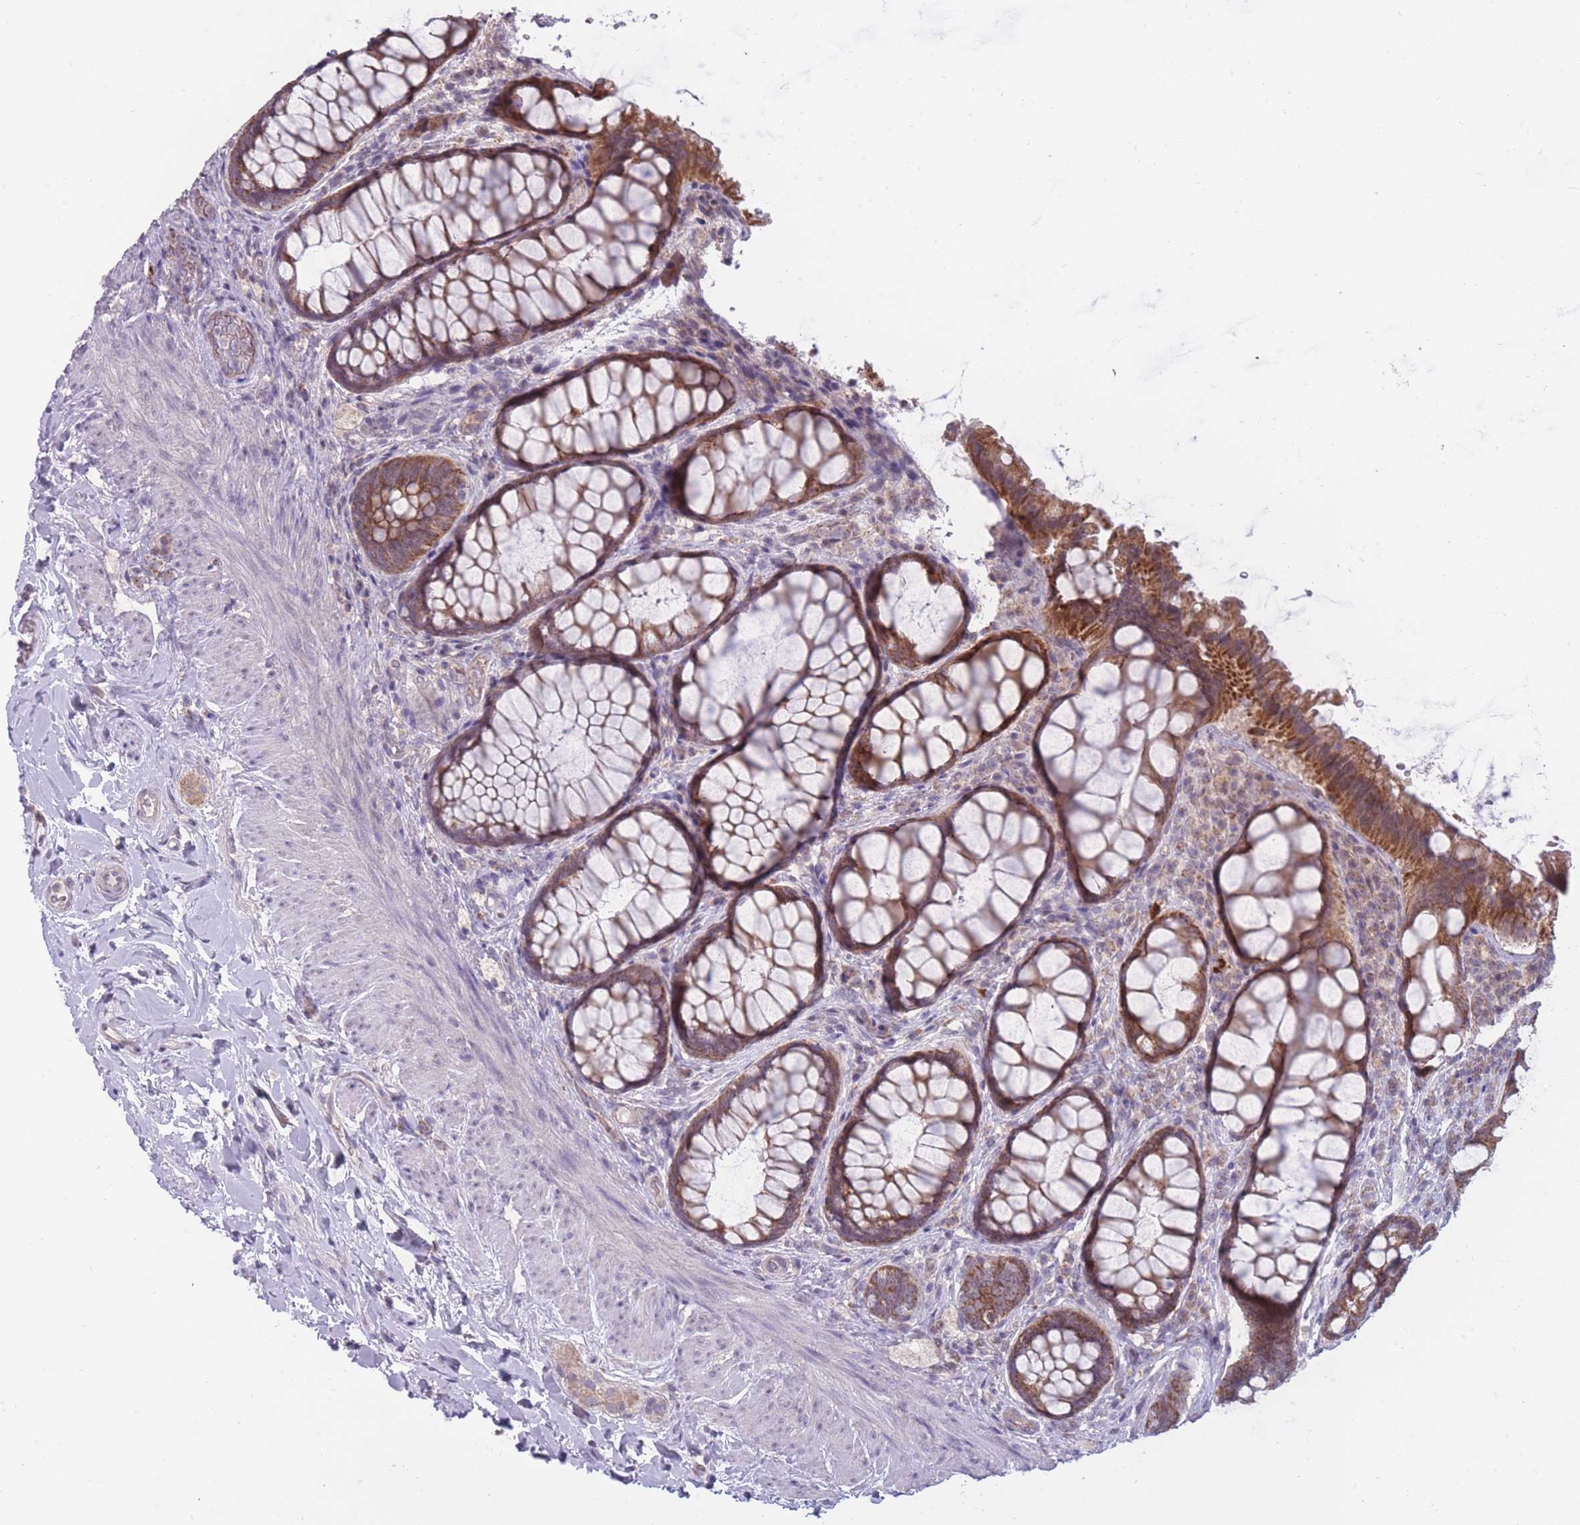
{"staining": {"intensity": "strong", "quantity": ">75%", "location": "cytoplasmic/membranous"}, "tissue": "rectum", "cell_type": "Glandular cells", "image_type": "normal", "snomed": [{"axis": "morphology", "description": "Normal tissue, NOS"}, {"axis": "topography", "description": "Rectum"}, {"axis": "topography", "description": "Peripheral nerve tissue"}], "caption": "Immunohistochemical staining of normal human rectum shows >75% levels of strong cytoplasmic/membranous protein positivity in approximately >75% of glandular cells. The staining was performed using DAB (3,3'-diaminobenzidine), with brown indicating positive protein expression. Nuclei are stained blue with hematoxylin.", "gene": "MRPS18C", "patient": {"sex": "female", "age": 69}}